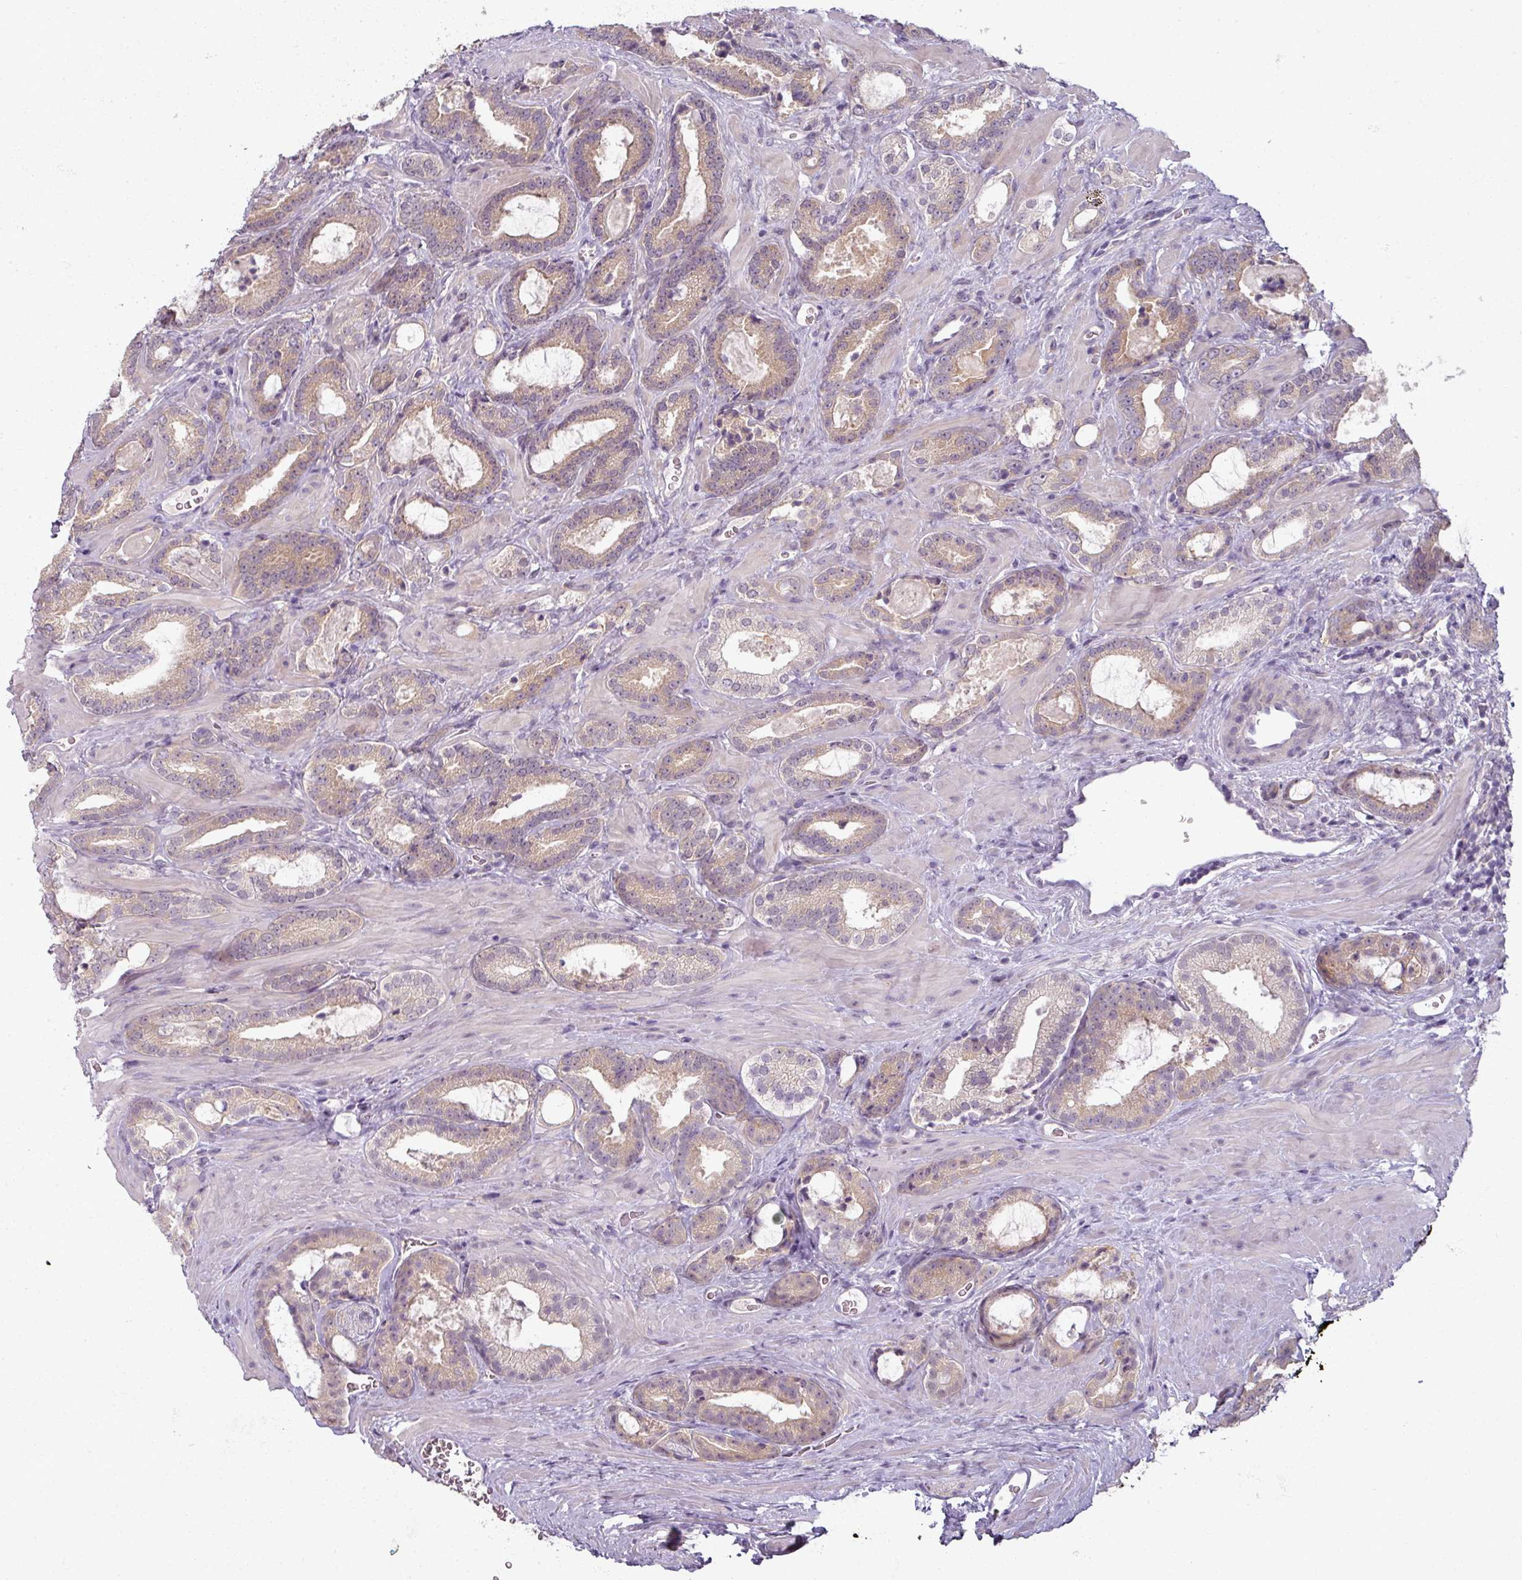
{"staining": {"intensity": "weak", "quantity": ">75%", "location": "cytoplasmic/membranous"}, "tissue": "prostate cancer", "cell_type": "Tumor cells", "image_type": "cancer", "snomed": [{"axis": "morphology", "description": "Adenocarcinoma, Low grade"}, {"axis": "topography", "description": "Prostate"}], "caption": "Prostate cancer (adenocarcinoma (low-grade)) was stained to show a protein in brown. There is low levels of weak cytoplasmic/membranous positivity in approximately >75% of tumor cells. The staining was performed using DAB to visualize the protein expression in brown, while the nuclei were stained in blue with hematoxylin (Magnification: 20x).", "gene": "MYMK", "patient": {"sex": "male", "age": 62}}